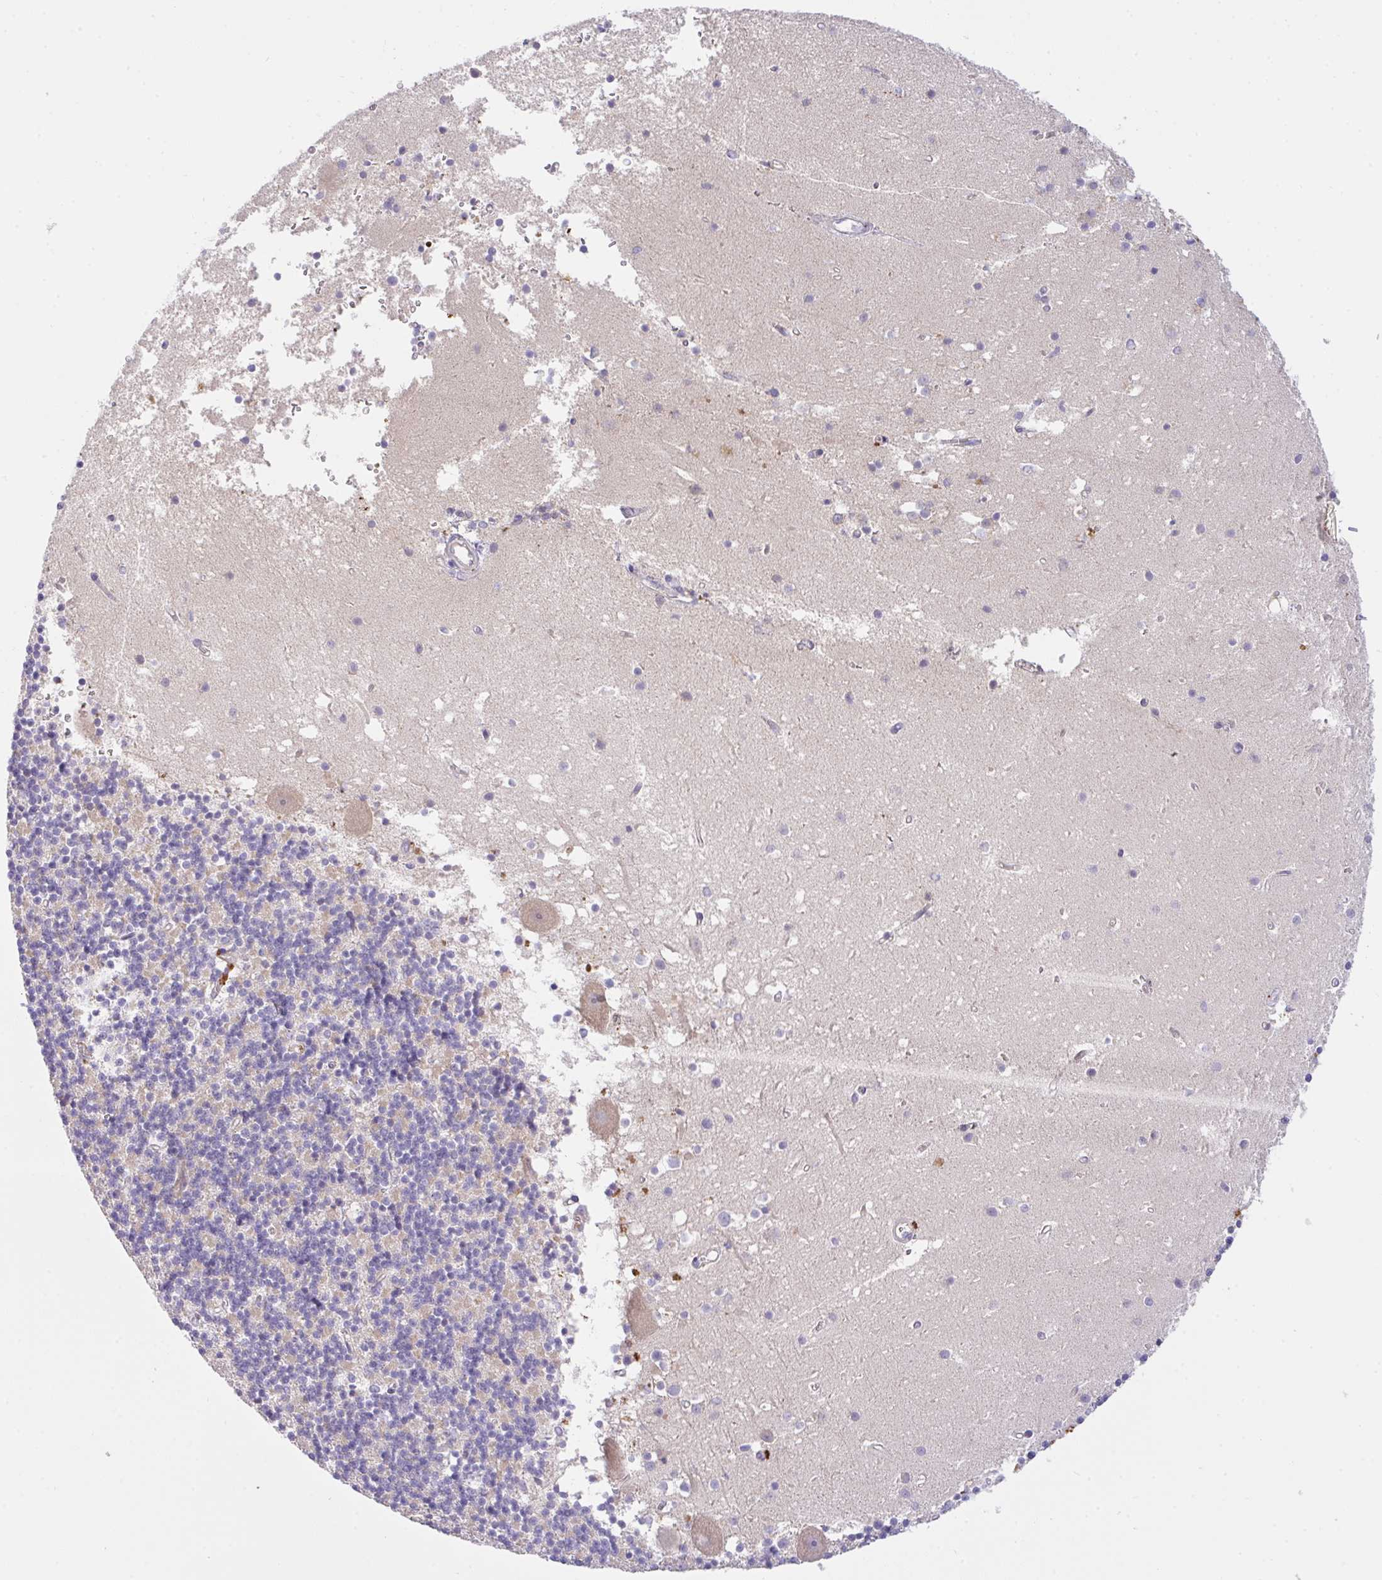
{"staining": {"intensity": "weak", "quantity": "<25%", "location": "cytoplasmic/membranous"}, "tissue": "cerebellum", "cell_type": "Cells in granular layer", "image_type": "normal", "snomed": [{"axis": "morphology", "description": "Normal tissue, NOS"}, {"axis": "topography", "description": "Cerebellum"}], "caption": "Cerebellum stained for a protein using IHC reveals no expression cells in granular layer.", "gene": "ZNF581", "patient": {"sex": "male", "age": 54}}